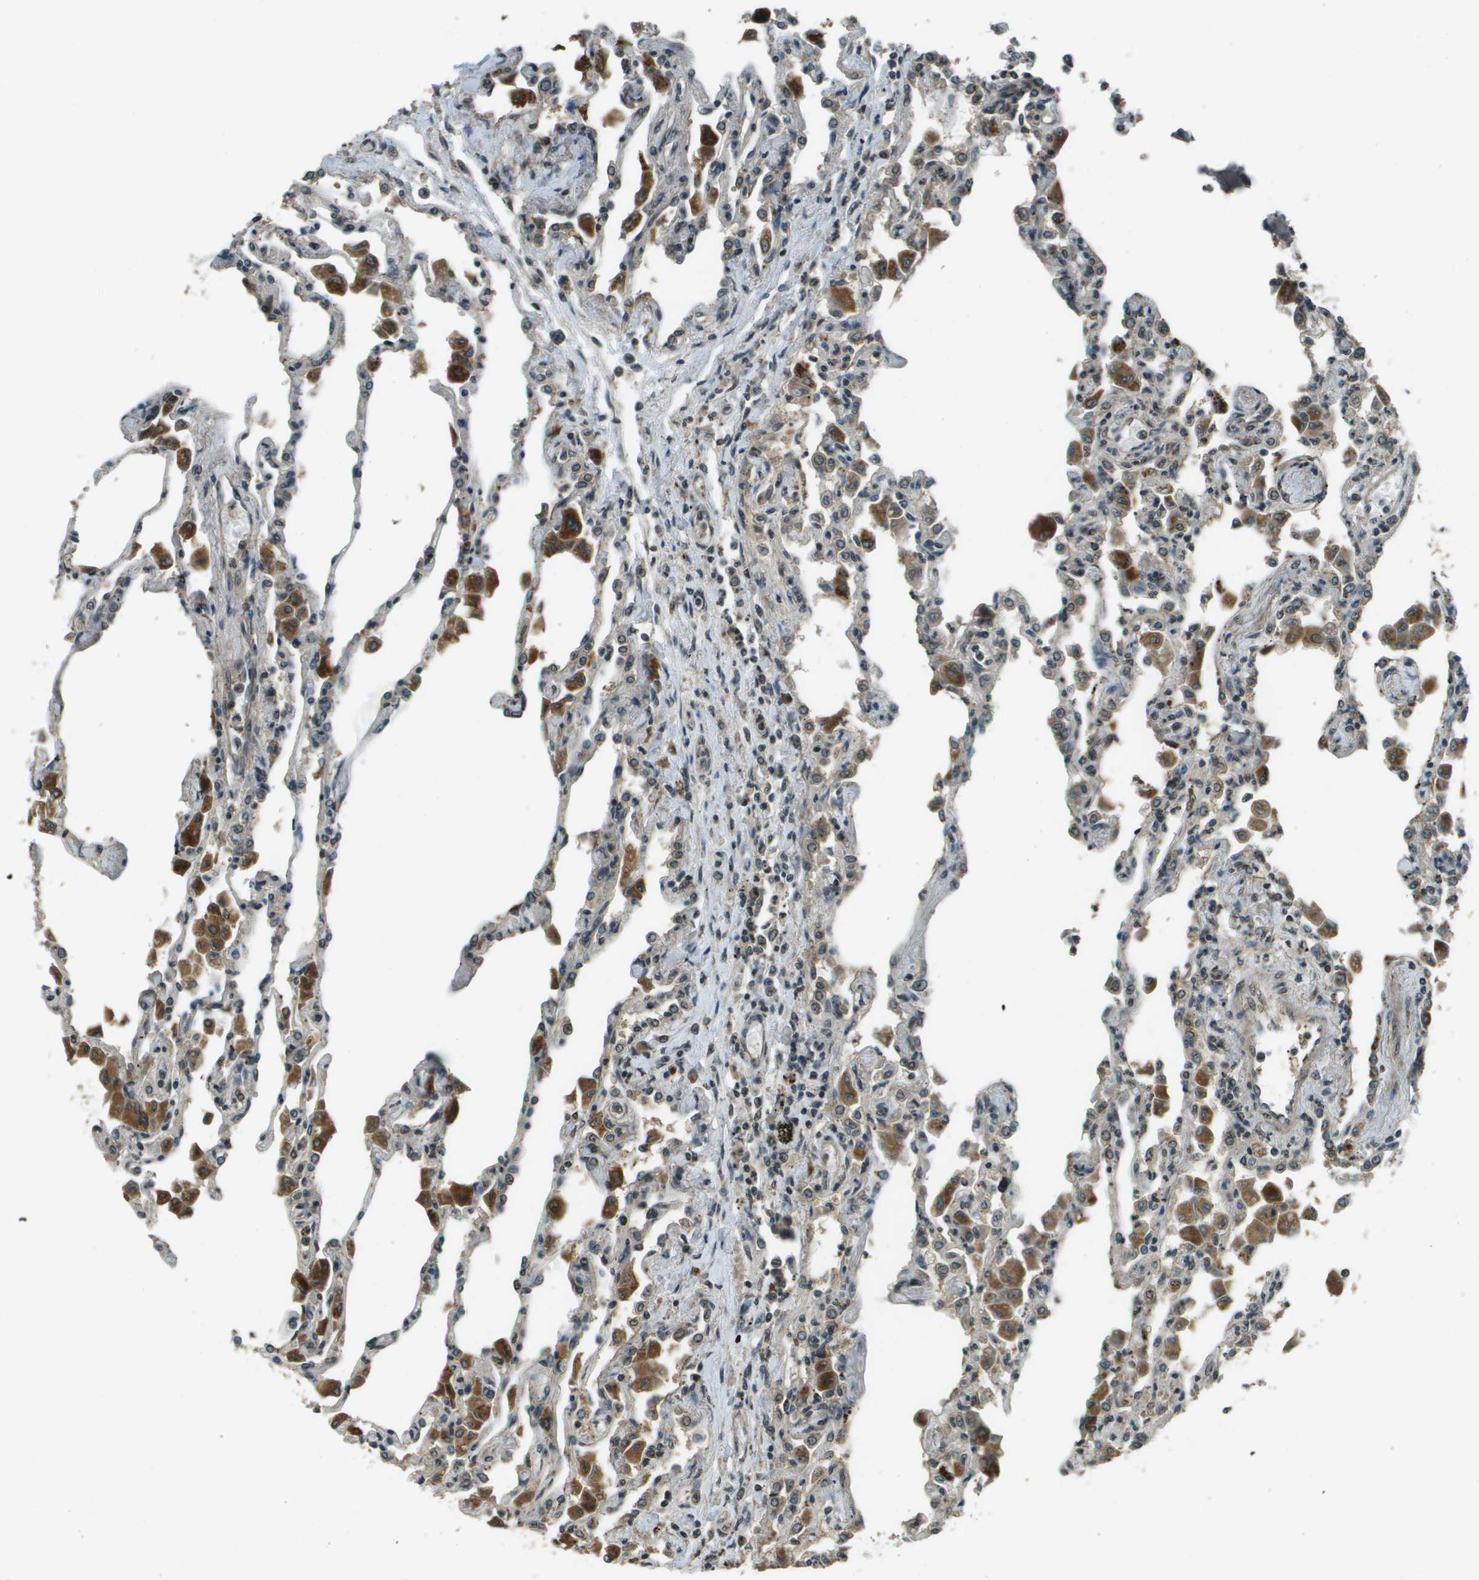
{"staining": {"intensity": "weak", "quantity": "<25%", "location": "cytoplasmic/membranous"}, "tissue": "lung", "cell_type": "Alveolar cells", "image_type": "normal", "snomed": [{"axis": "morphology", "description": "Normal tissue, NOS"}, {"axis": "topography", "description": "Bronchus"}, {"axis": "topography", "description": "Lung"}], "caption": "Immunohistochemistry (IHC) of benign human lung reveals no expression in alveolar cells.", "gene": "SDC3", "patient": {"sex": "female", "age": 49}}